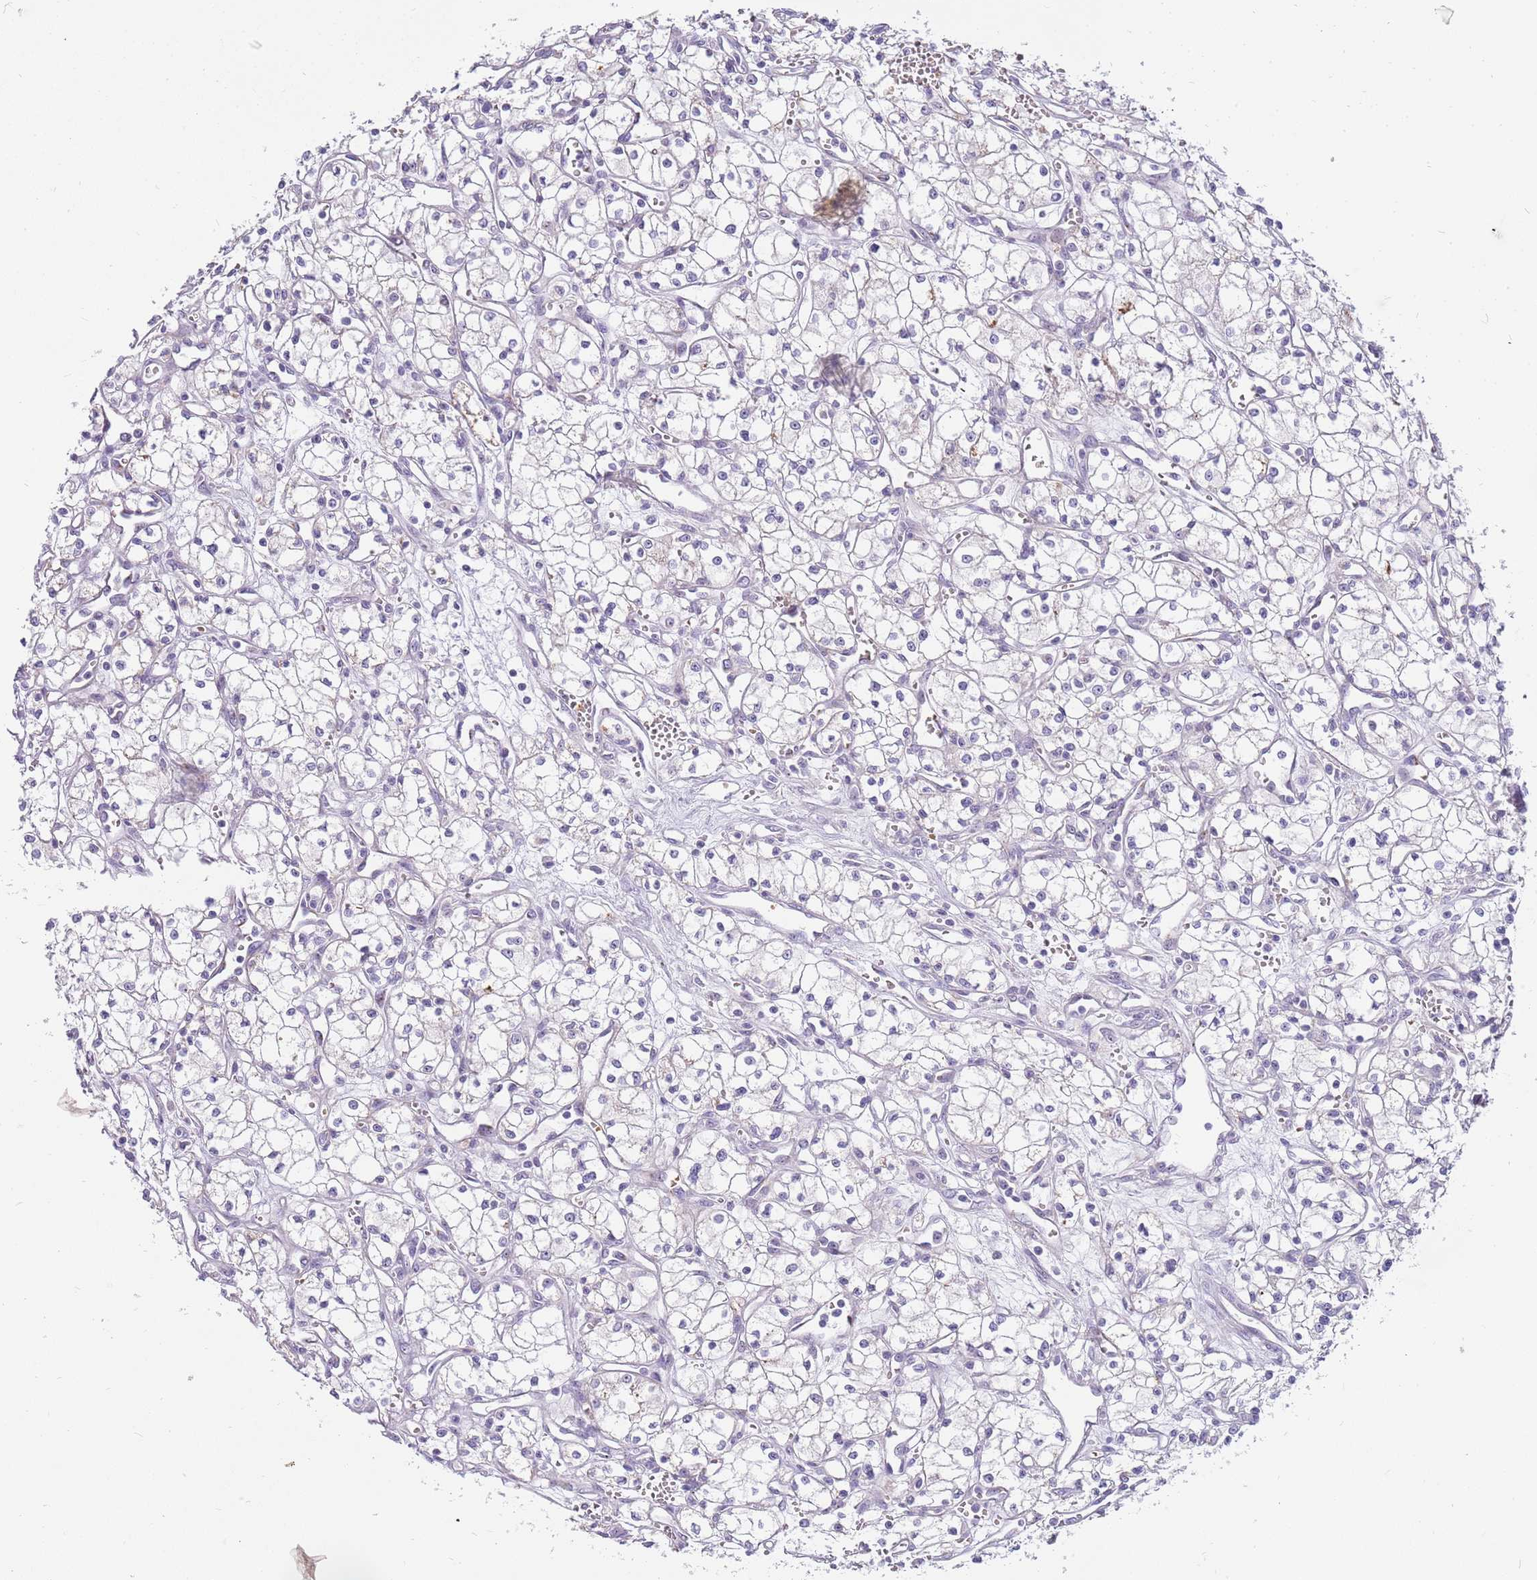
{"staining": {"intensity": "negative", "quantity": "none", "location": "none"}, "tissue": "renal cancer", "cell_type": "Tumor cells", "image_type": "cancer", "snomed": [{"axis": "morphology", "description": "Adenocarcinoma, NOS"}, {"axis": "topography", "description": "Kidney"}], "caption": "Immunohistochemistry (IHC) of human renal cancer (adenocarcinoma) exhibits no positivity in tumor cells.", "gene": "DNAJA3", "patient": {"sex": "male", "age": 59}}